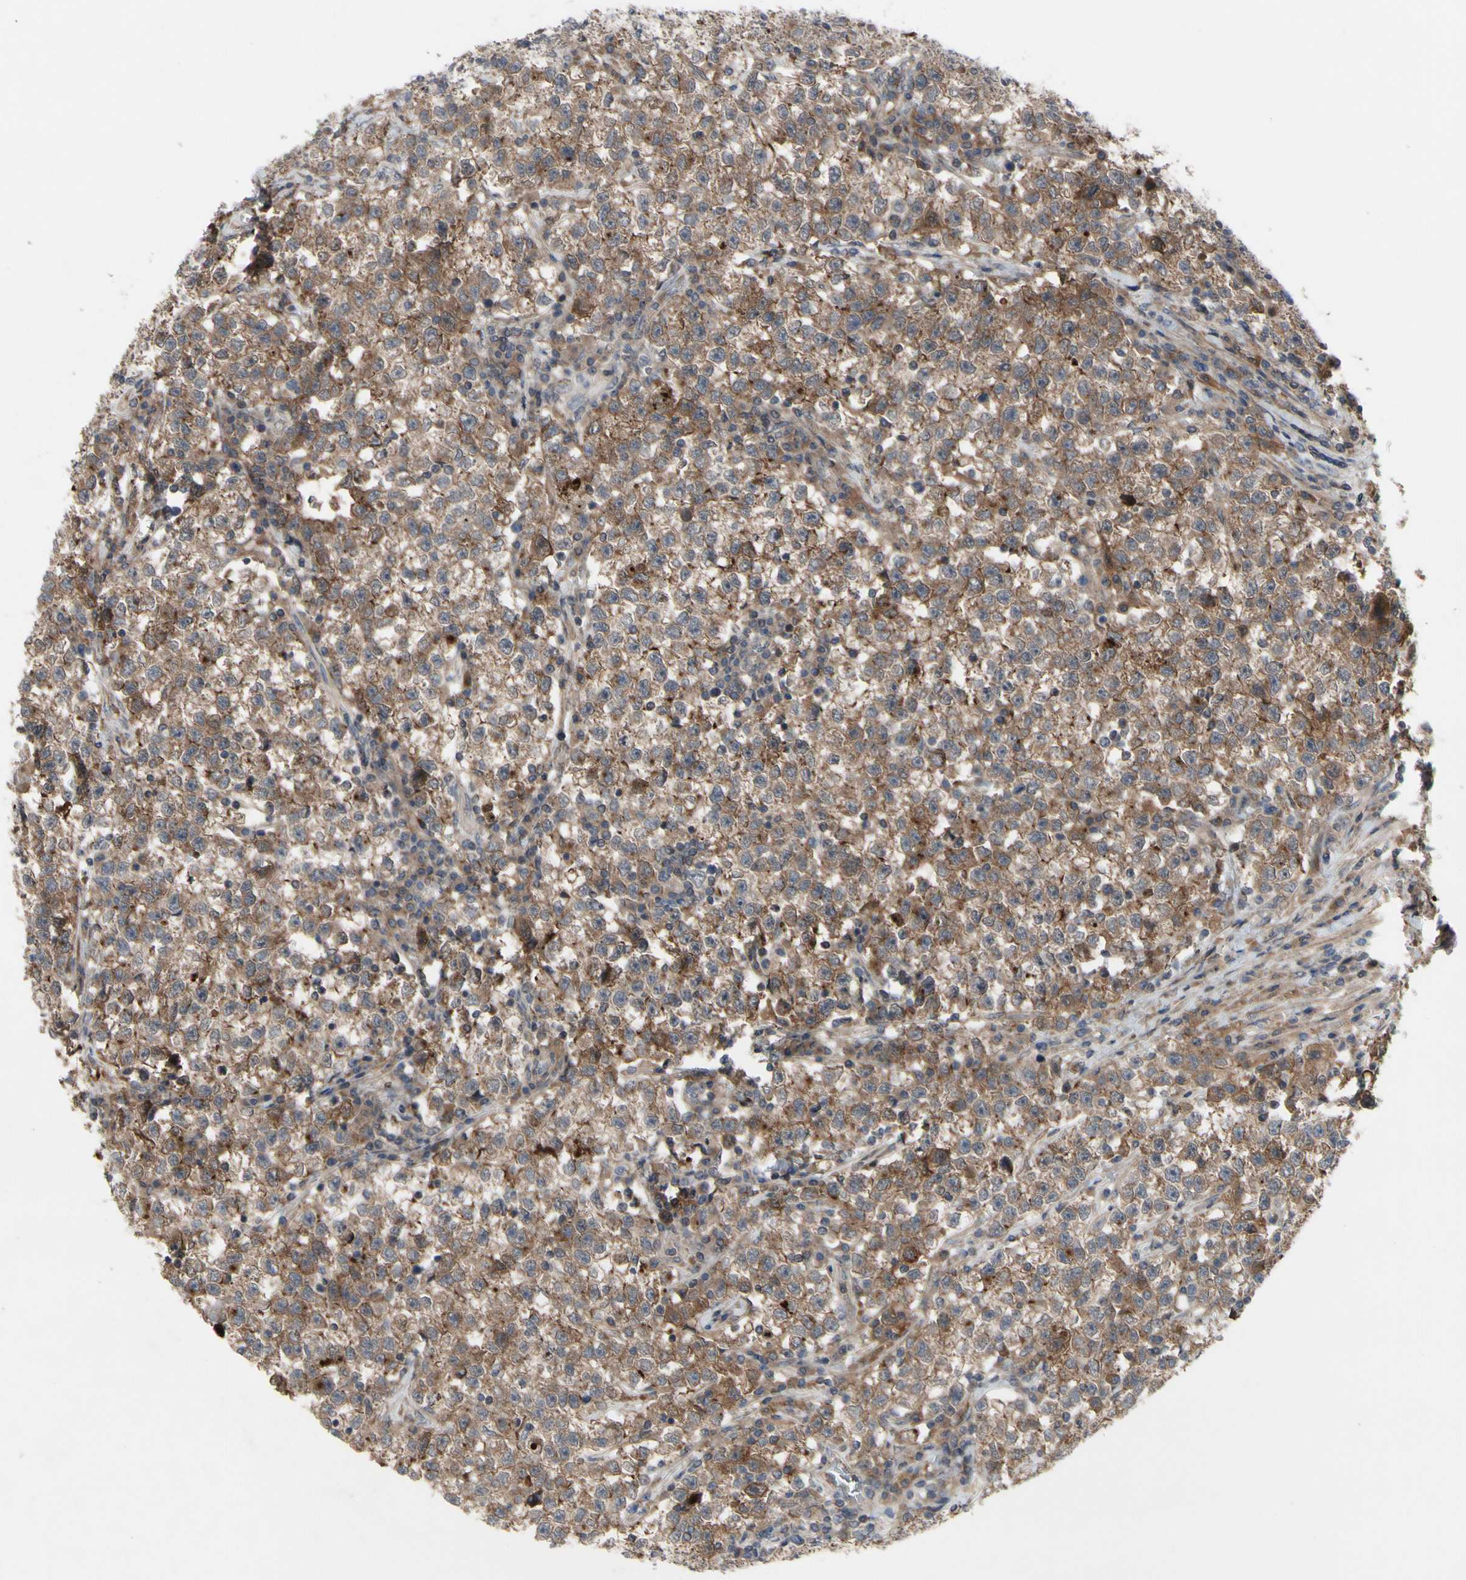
{"staining": {"intensity": "moderate", "quantity": ">75%", "location": "cytoplasmic/membranous"}, "tissue": "testis cancer", "cell_type": "Tumor cells", "image_type": "cancer", "snomed": [{"axis": "morphology", "description": "Seminoma, NOS"}, {"axis": "topography", "description": "Testis"}], "caption": "Testis seminoma stained with DAB IHC reveals medium levels of moderate cytoplasmic/membranous positivity in approximately >75% of tumor cells. The staining was performed using DAB to visualize the protein expression in brown, while the nuclei were stained in blue with hematoxylin (Magnification: 20x).", "gene": "OAZ1", "patient": {"sex": "male", "age": 22}}